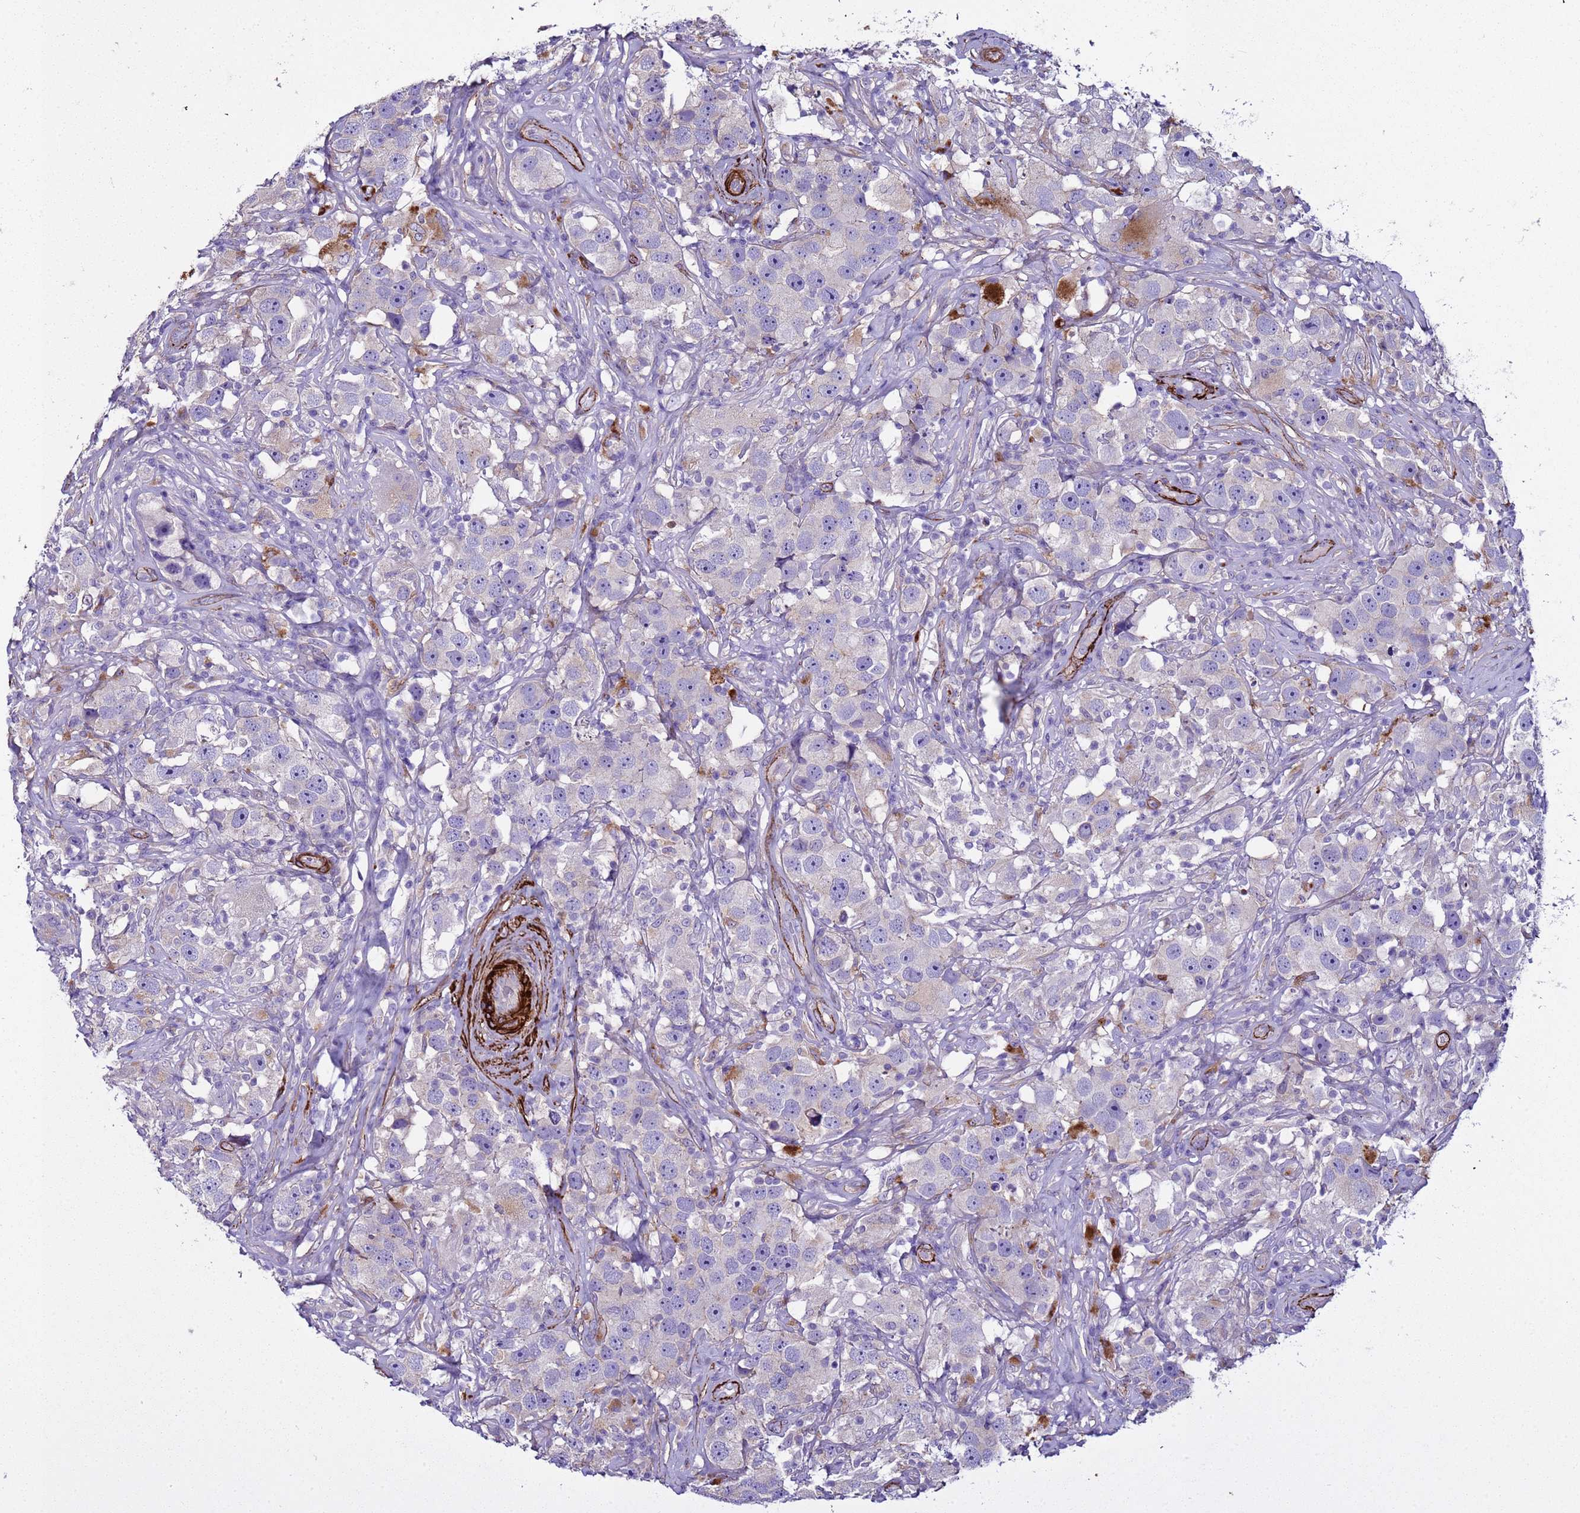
{"staining": {"intensity": "negative", "quantity": "none", "location": "none"}, "tissue": "testis cancer", "cell_type": "Tumor cells", "image_type": "cancer", "snomed": [{"axis": "morphology", "description": "Seminoma, NOS"}, {"axis": "topography", "description": "Testis"}], "caption": "The image displays no significant positivity in tumor cells of testis cancer.", "gene": "RABL2B", "patient": {"sex": "male", "age": 49}}